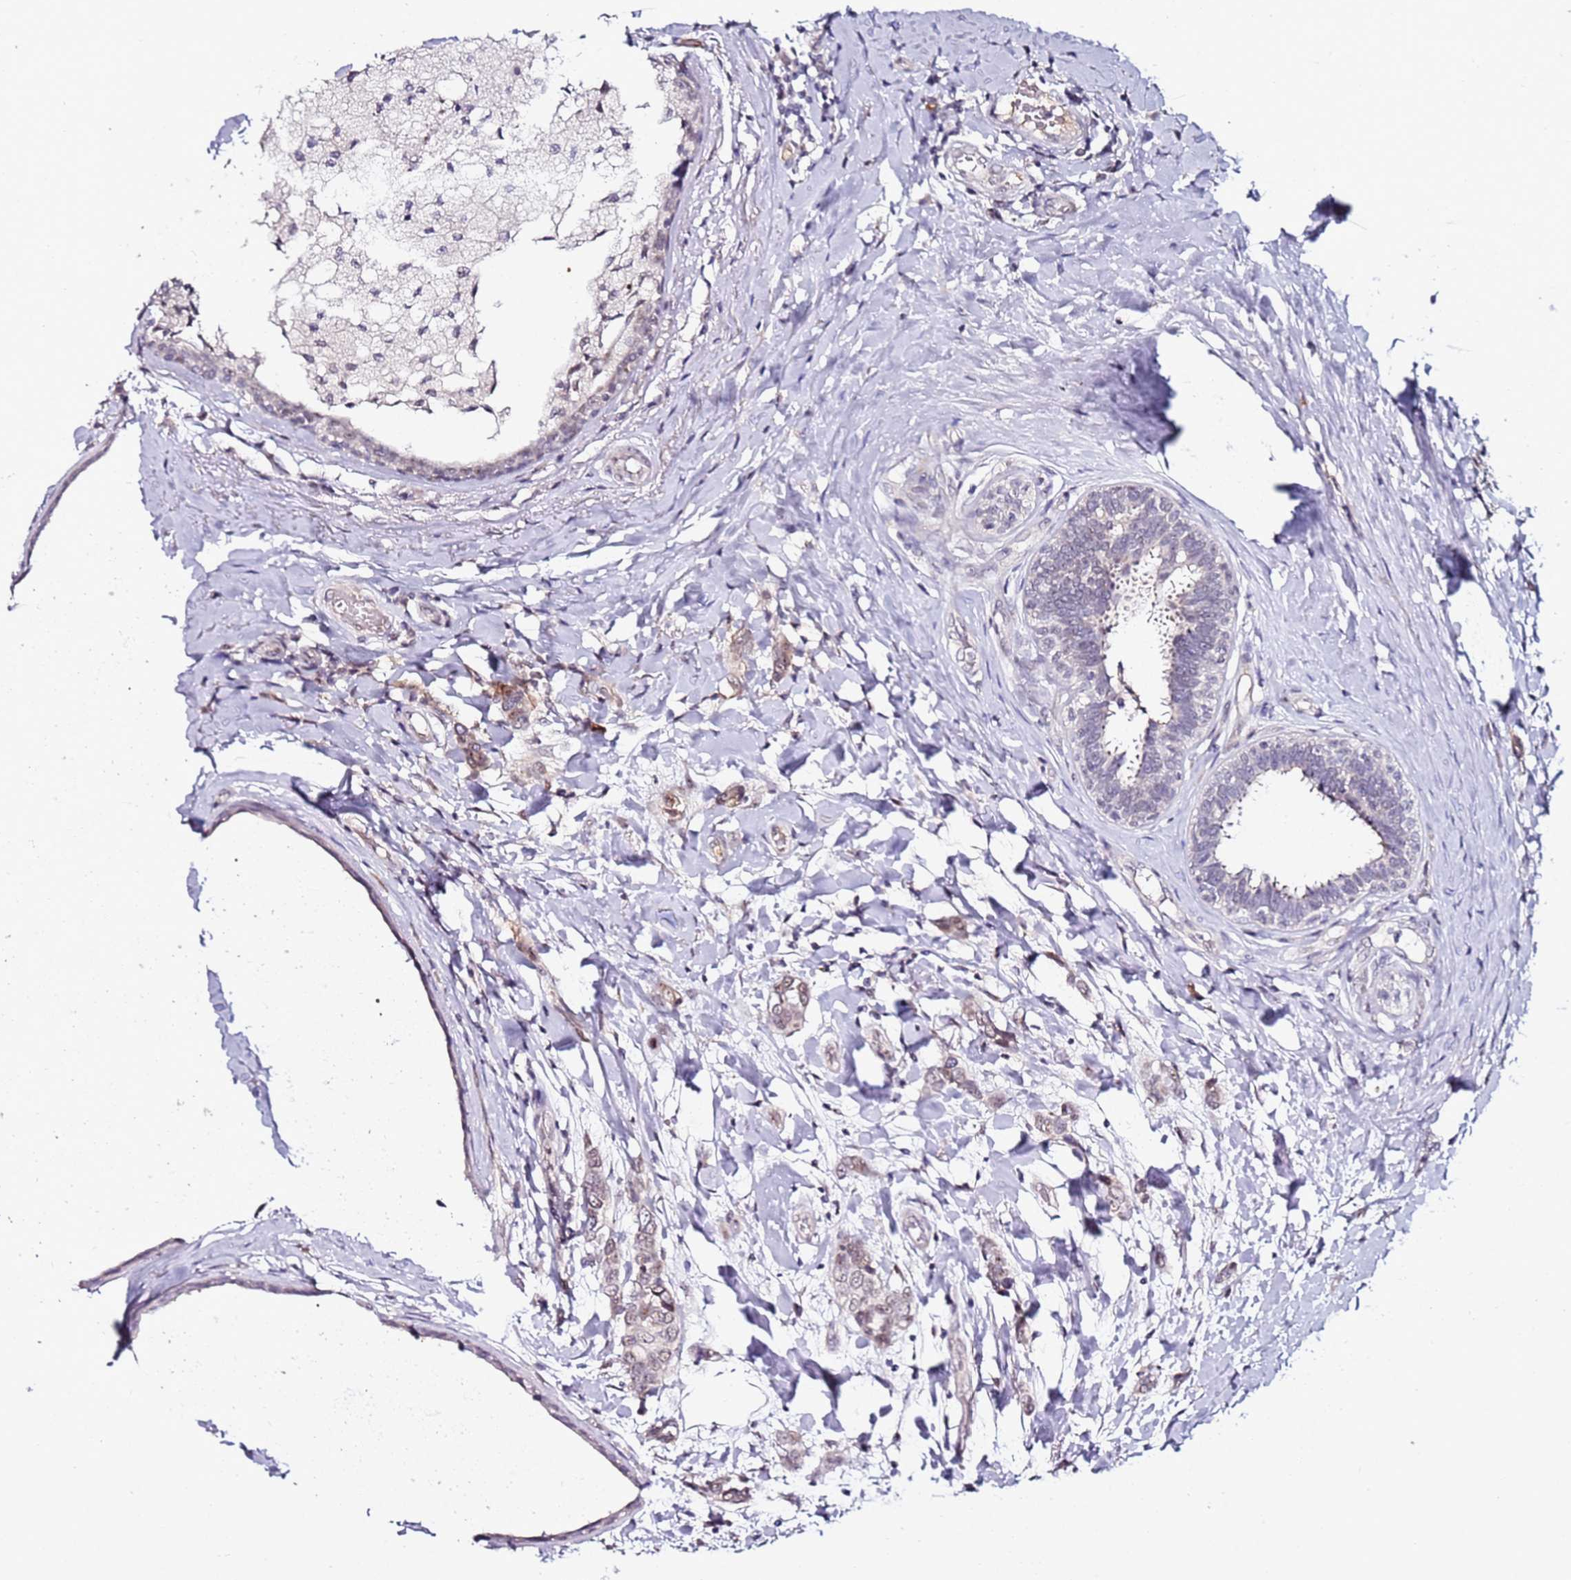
{"staining": {"intensity": "weak", "quantity": "25%-75%", "location": "nuclear"}, "tissue": "breast cancer", "cell_type": "Tumor cells", "image_type": "cancer", "snomed": [{"axis": "morphology", "description": "Lobular carcinoma"}, {"axis": "topography", "description": "Breast"}], "caption": "Breast lobular carcinoma stained for a protein exhibits weak nuclear positivity in tumor cells.", "gene": "DUSP28", "patient": {"sex": "female", "age": 51}}